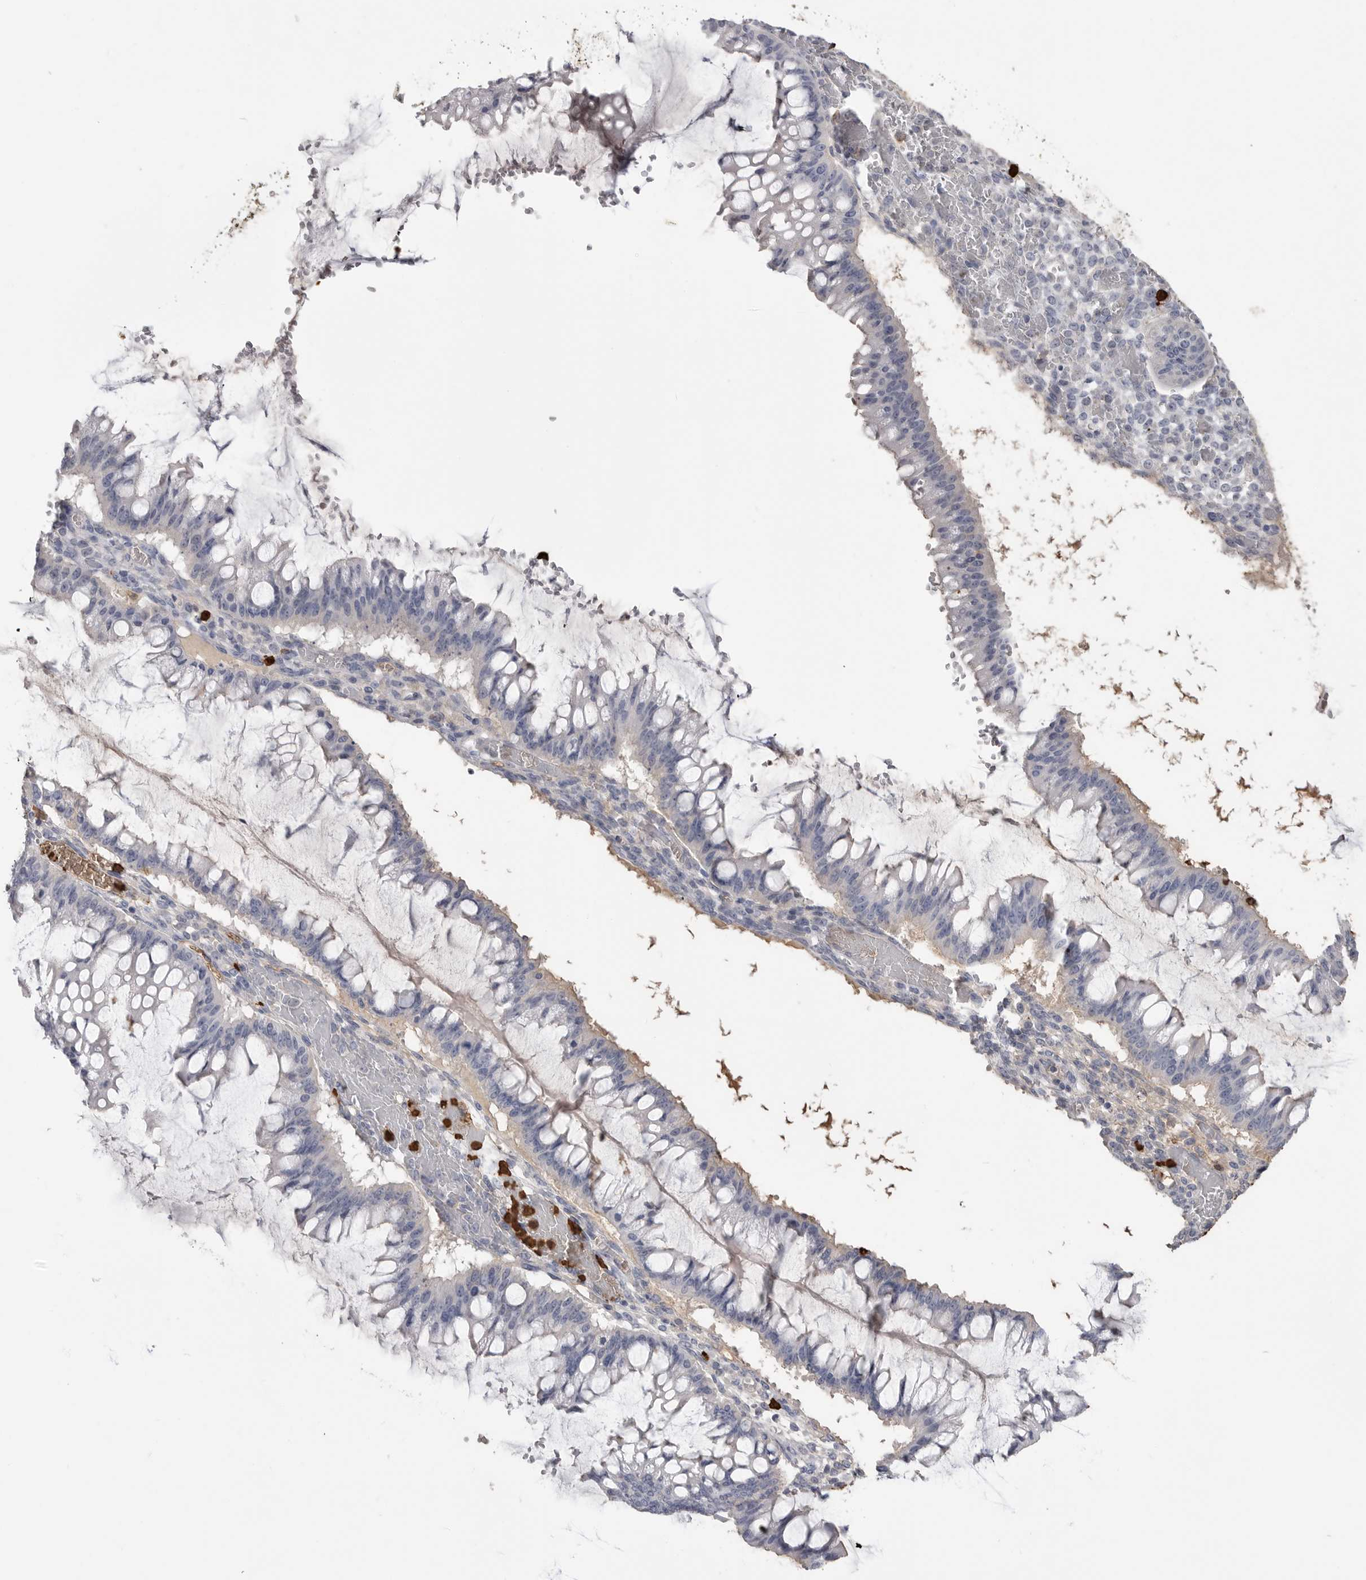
{"staining": {"intensity": "negative", "quantity": "none", "location": "none"}, "tissue": "ovarian cancer", "cell_type": "Tumor cells", "image_type": "cancer", "snomed": [{"axis": "morphology", "description": "Cystadenocarcinoma, mucinous, NOS"}, {"axis": "topography", "description": "Ovary"}], "caption": "This is a micrograph of immunohistochemistry (IHC) staining of ovarian mucinous cystadenocarcinoma, which shows no positivity in tumor cells.", "gene": "CYB561D1", "patient": {"sex": "female", "age": 73}}